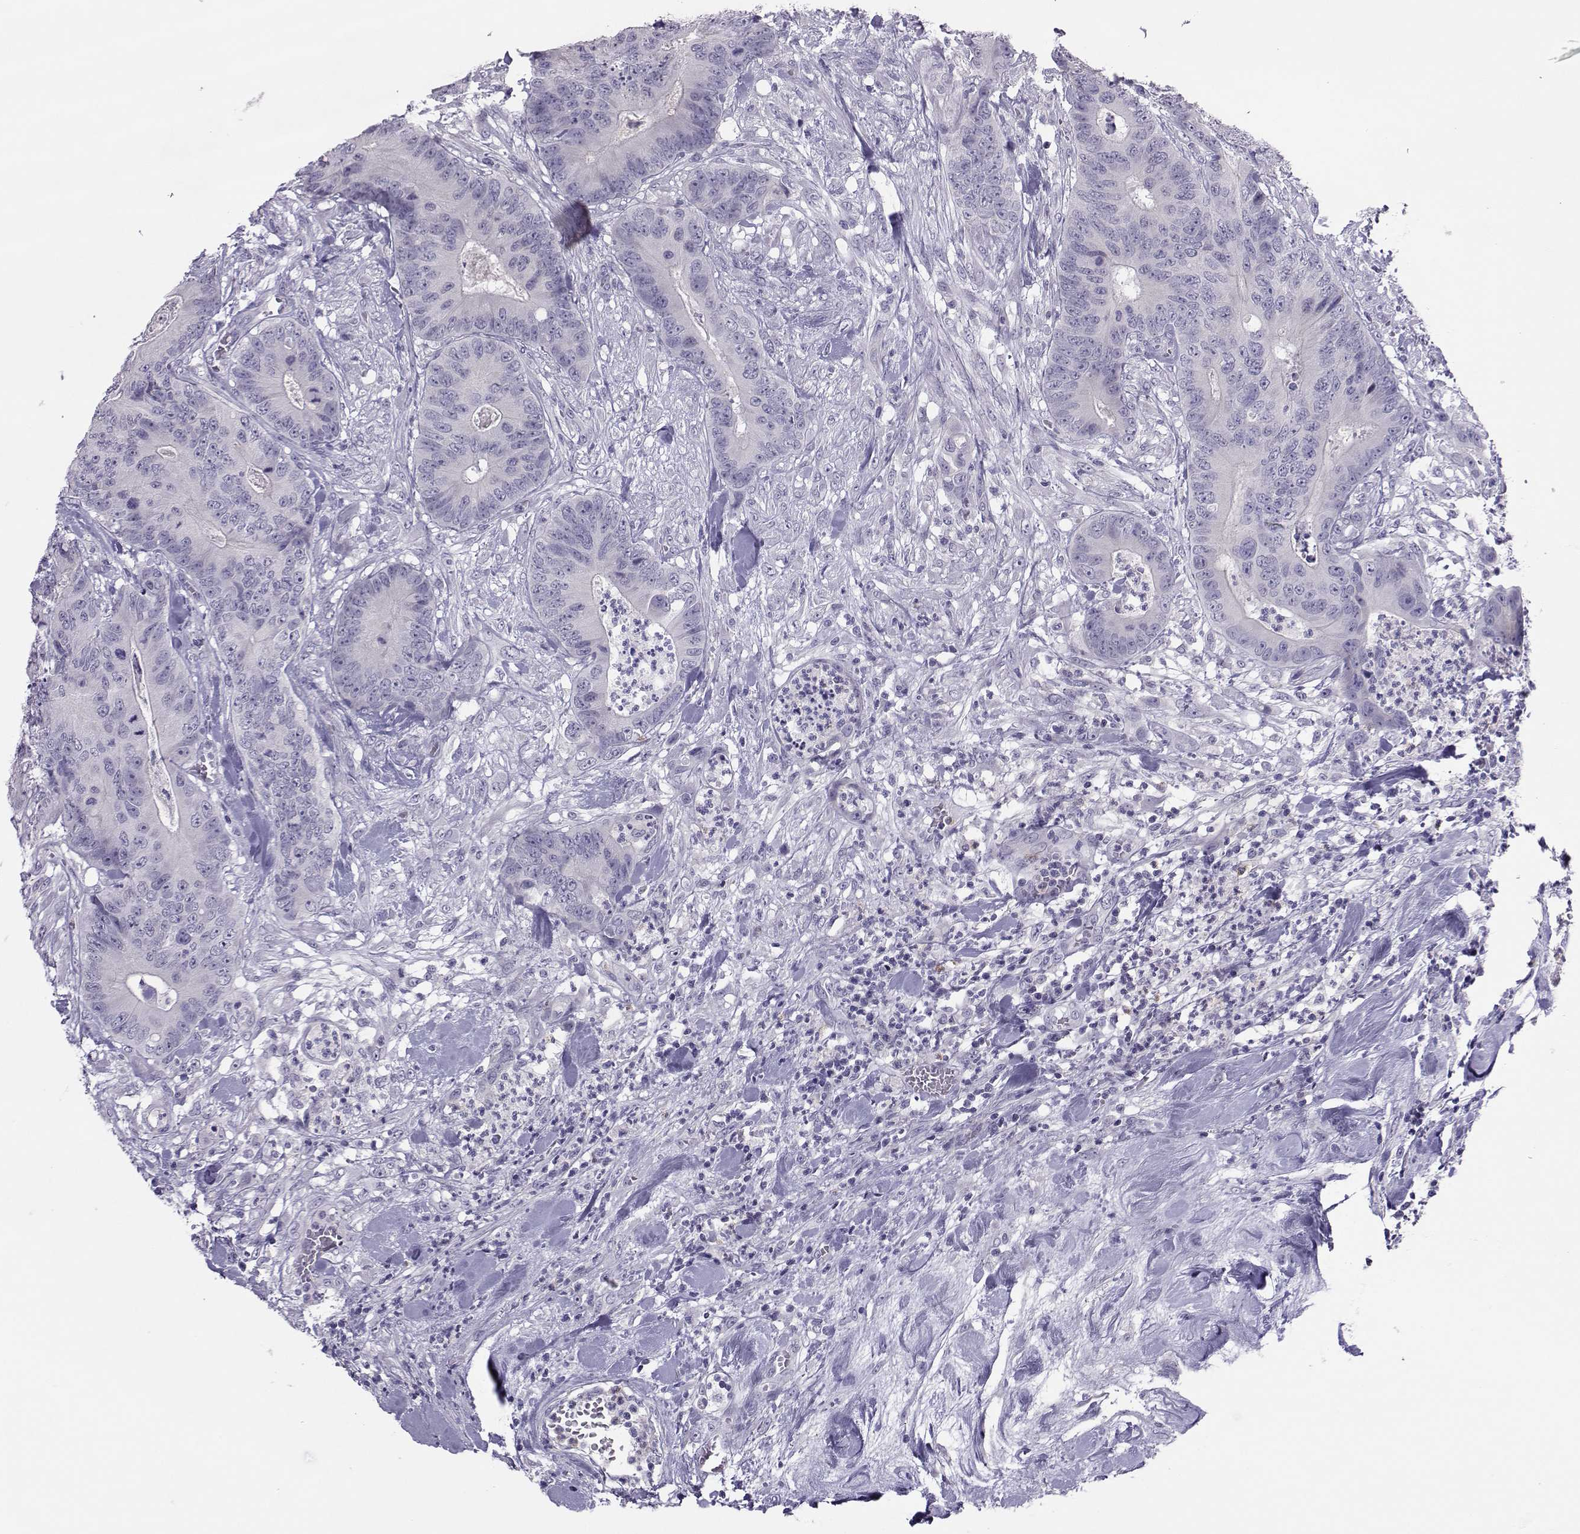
{"staining": {"intensity": "negative", "quantity": "none", "location": "none"}, "tissue": "colorectal cancer", "cell_type": "Tumor cells", "image_type": "cancer", "snomed": [{"axis": "morphology", "description": "Adenocarcinoma, NOS"}, {"axis": "topography", "description": "Colon"}], "caption": "DAB (3,3'-diaminobenzidine) immunohistochemical staining of colorectal adenocarcinoma reveals no significant staining in tumor cells.", "gene": "TRPM7", "patient": {"sex": "male", "age": 84}}